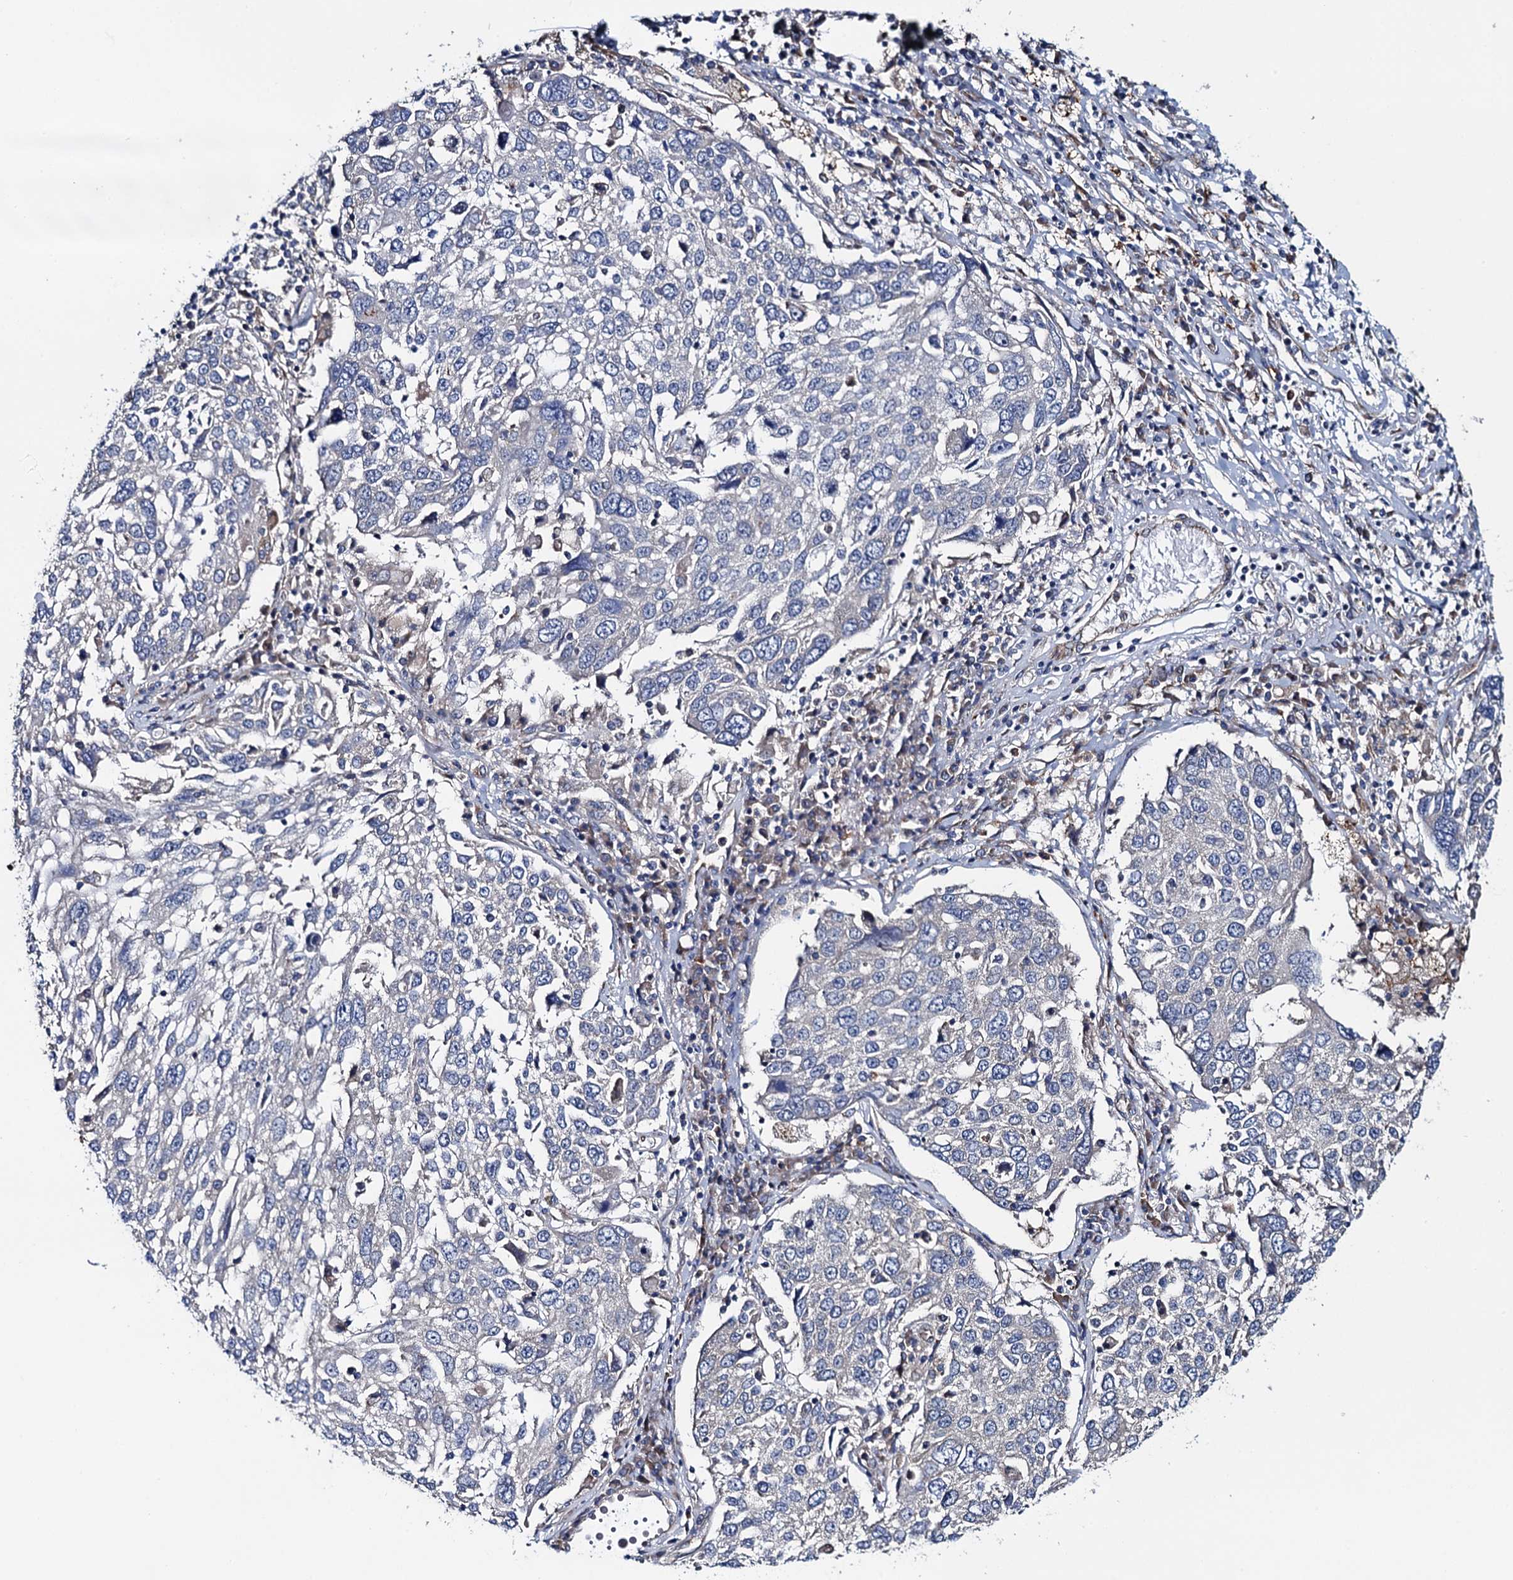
{"staining": {"intensity": "negative", "quantity": "none", "location": "none"}, "tissue": "lung cancer", "cell_type": "Tumor cells", "image_type": "cancer", "snomed": [{"axis": "morphology", "description": "Squamous cell carcinoma, NOS"}, {"axis": "topography", "description": "Lung"}], "caption": "Immunohistochemical staining of human squamous cell carcinoma (lung) exhibits no significant positivity in tumor cells. Brightfield microscopy of IHC stained with DAB (3,3'-diaminobenzidine) (brown) and hematoxylin (blue), captured at high magnification.", "gene": "ADCY9", "patient": {"sex": "male", "age": 65}}